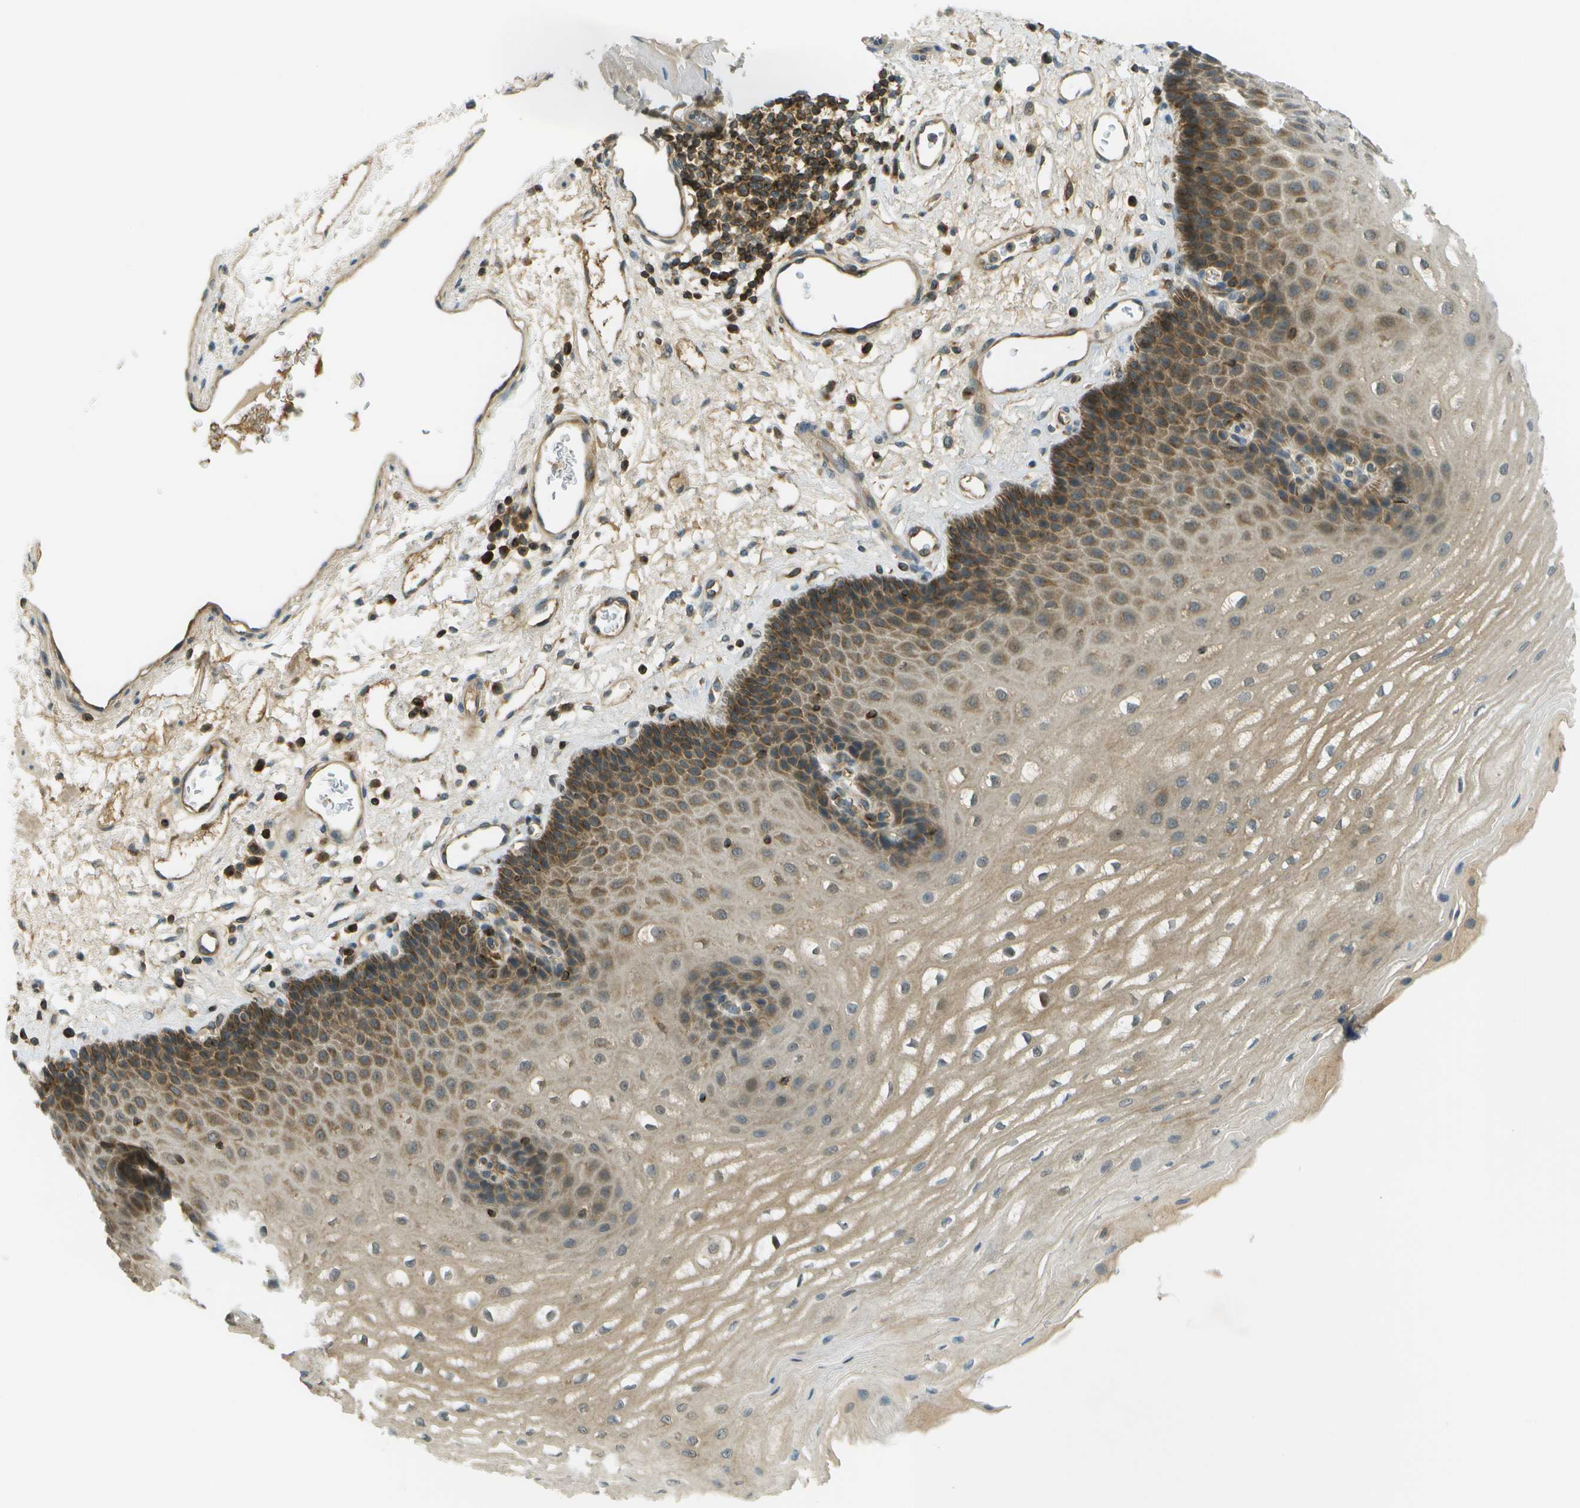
{"staining": {"intensity": "moderate", "quantity": "25%-75%", "location": "cytoplasmic/membranous"}, "tissue": "esophagus", "cell_type": "Squamous epithelial cells", "image_type": "normal", "snomed": [{"axis": "morphology", "description": "Normal tissue, NOS"}, {"axis": "topography", "description": "Esophagus"}], "caption": "This image displays immunohistochemistry (IHC) staining of normal human esophagus, with medium moderate cytoplasmic/membranous expression in approximately 25%-75% of squamous epithelial cells.", "gene": "TMTC1", "patient": {"sex": "male", "age": 54}}